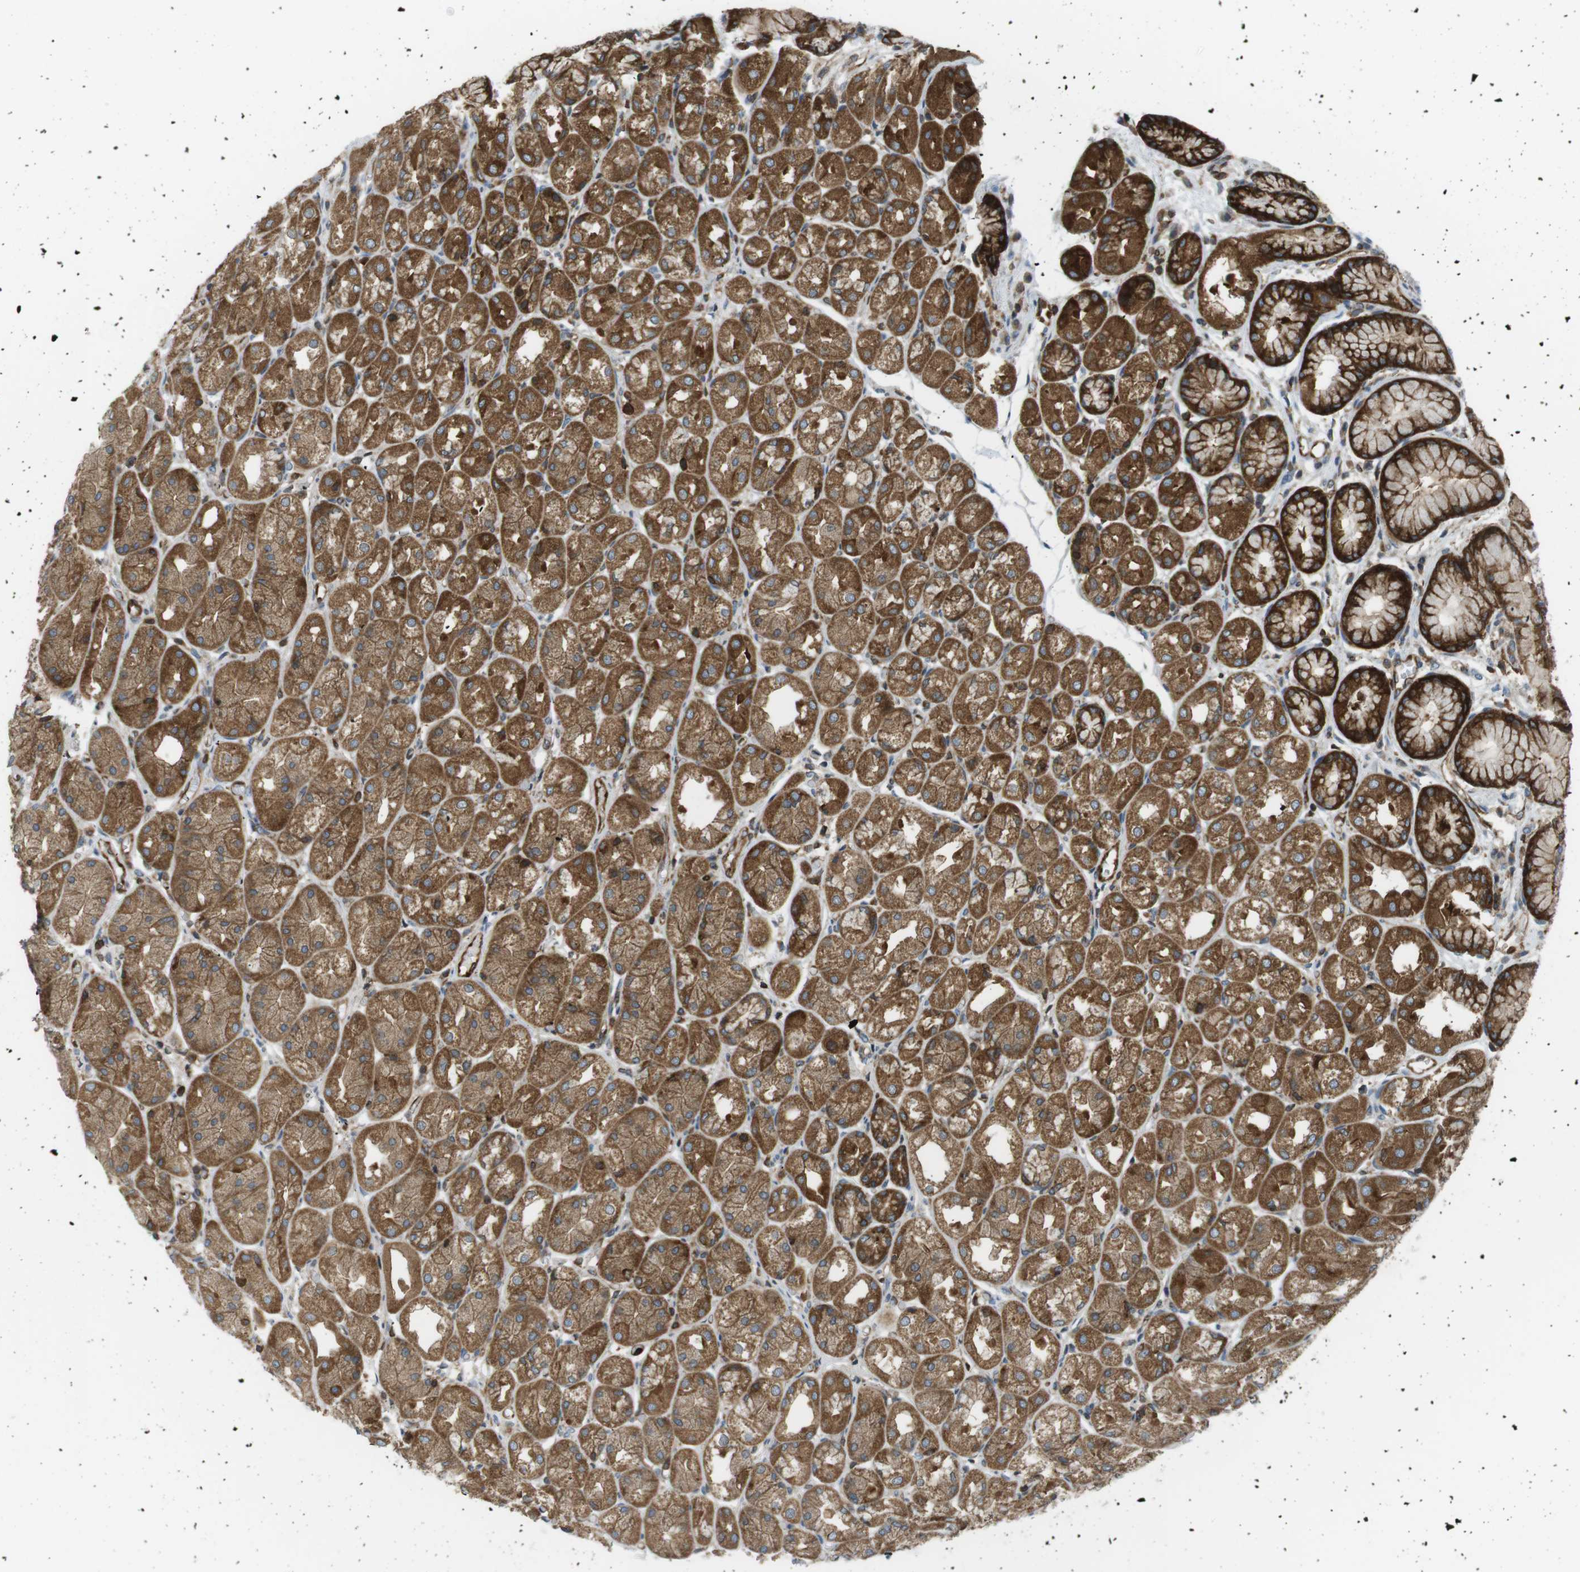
{"staining": {"intensity": "strong", "quantity": ">75%", "location": "cytoplasmic/membranous"}, "tissue": "stomach", "cell_type": "Glandular cells", "image_type": "normal", "snomed": [{"axis": "morphology", "description": "Normal tissue, NOS"}, {"axis": "topography", "description": "Stomach, upper"}], "caption": "Strong cytoplasmic/membranous expression for a protein is identified in about >75% of glandular cells of unremarkable stomach using IHC.", "gene": "FLII", "patient": {"sex": "male", "age": 72}}